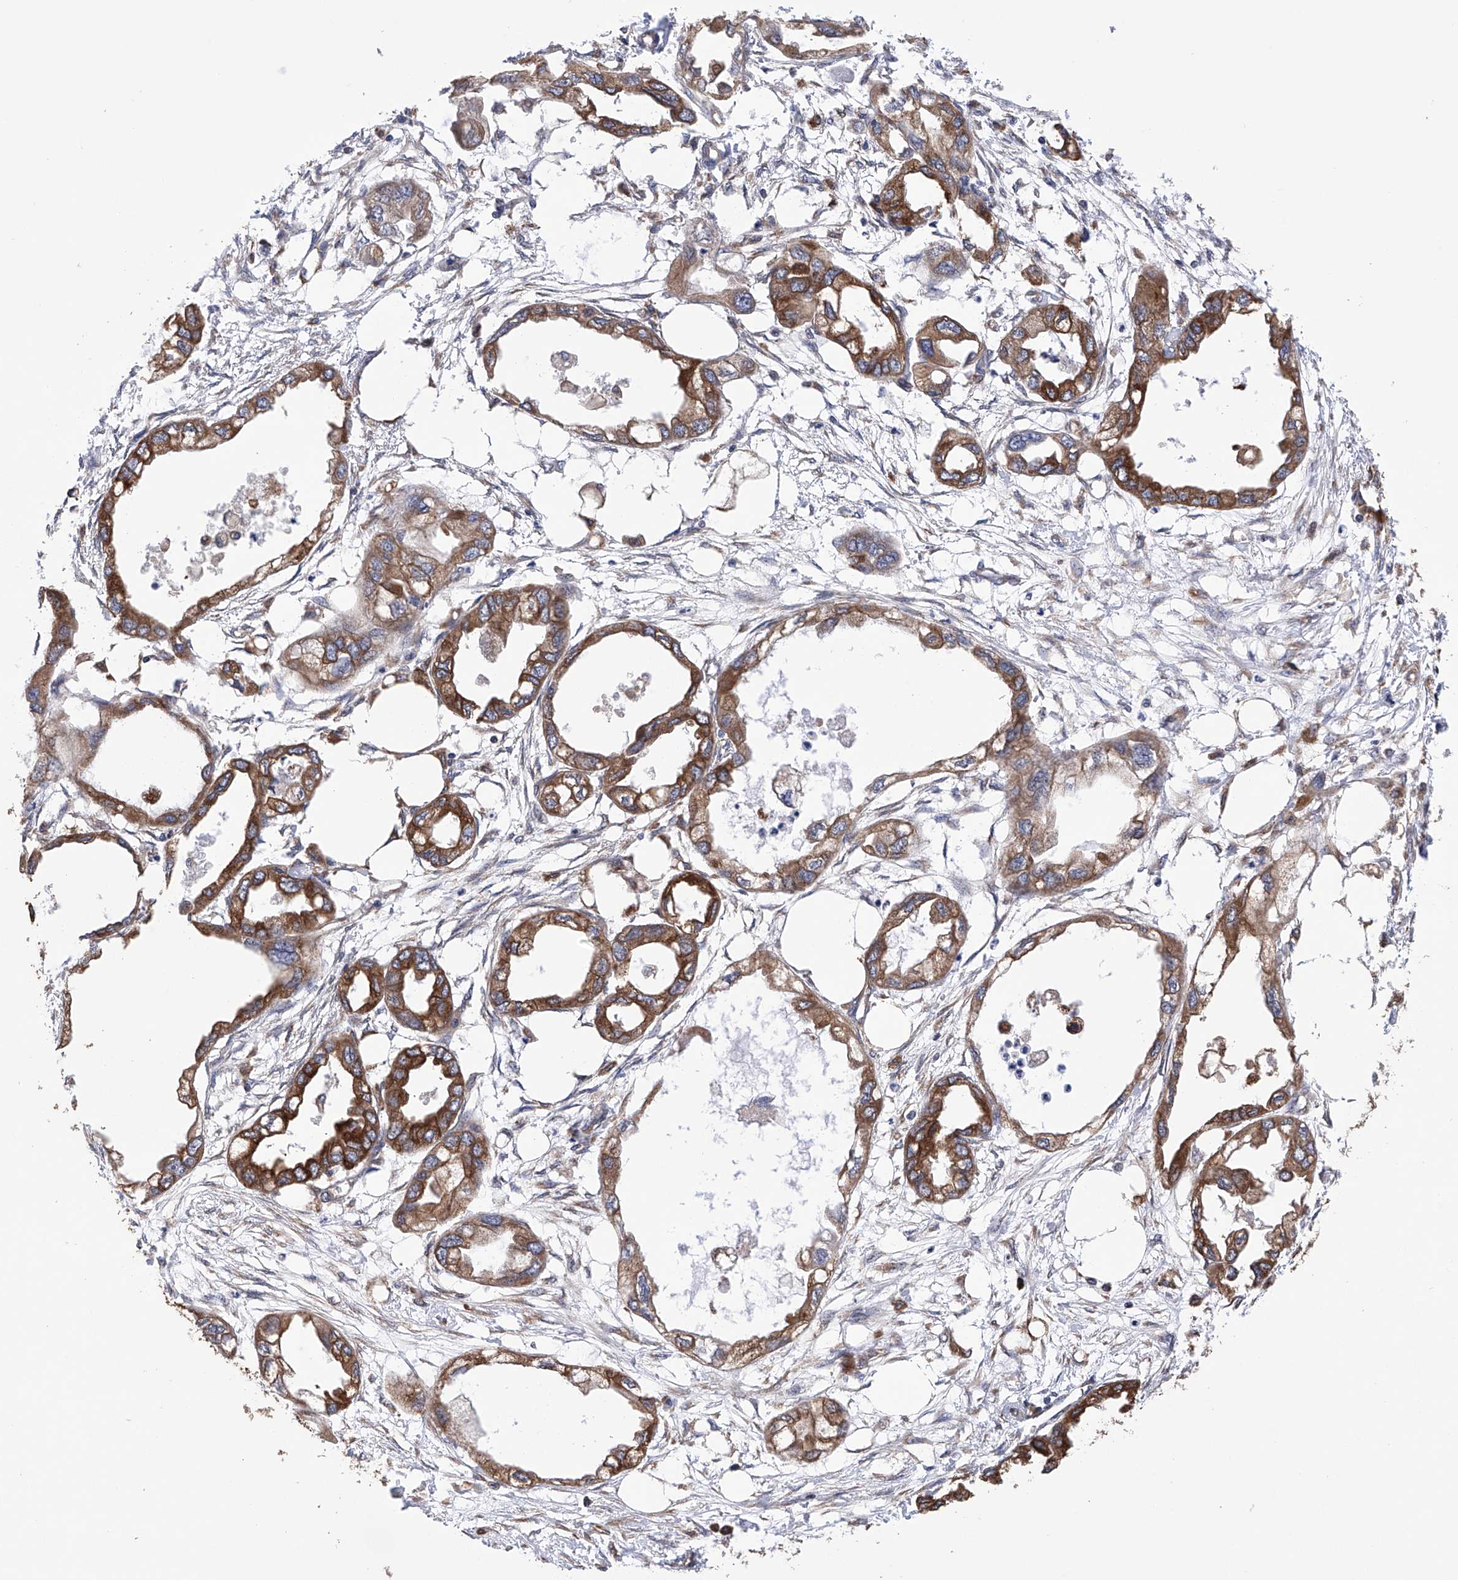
{"staining": {"intensity": "moderate", "quantity": ">75%", "location": "cytoplasmic/membranous"}, "tissue": "endometrial cancer", "cell_type": "Tumor cells", "image_type": "cancer", "snomed": [{"axis": "morphology", "description": "Adenocarcinoma, NOS"}, {"axis": "morphology", "description": "Adenocarcinoma, metastatic, NOS"}, {"axis": "topography", "description": "Adipose tissue"}, {"axis": "topography", "description": "Endometrium"}], "caption": "An immunohistochemistry image of neoplastic tissue is shown. Protein staining in brown labels moderate cytoplasmic/membranous positivity in metastatic adenocarcinoma (endometrial) within tumor cells. The protein of interest is shown in brown color, while the nuclei are stained blue.", "gene": "DNAH8", "patient": {"sex": "female", "age": 67}}